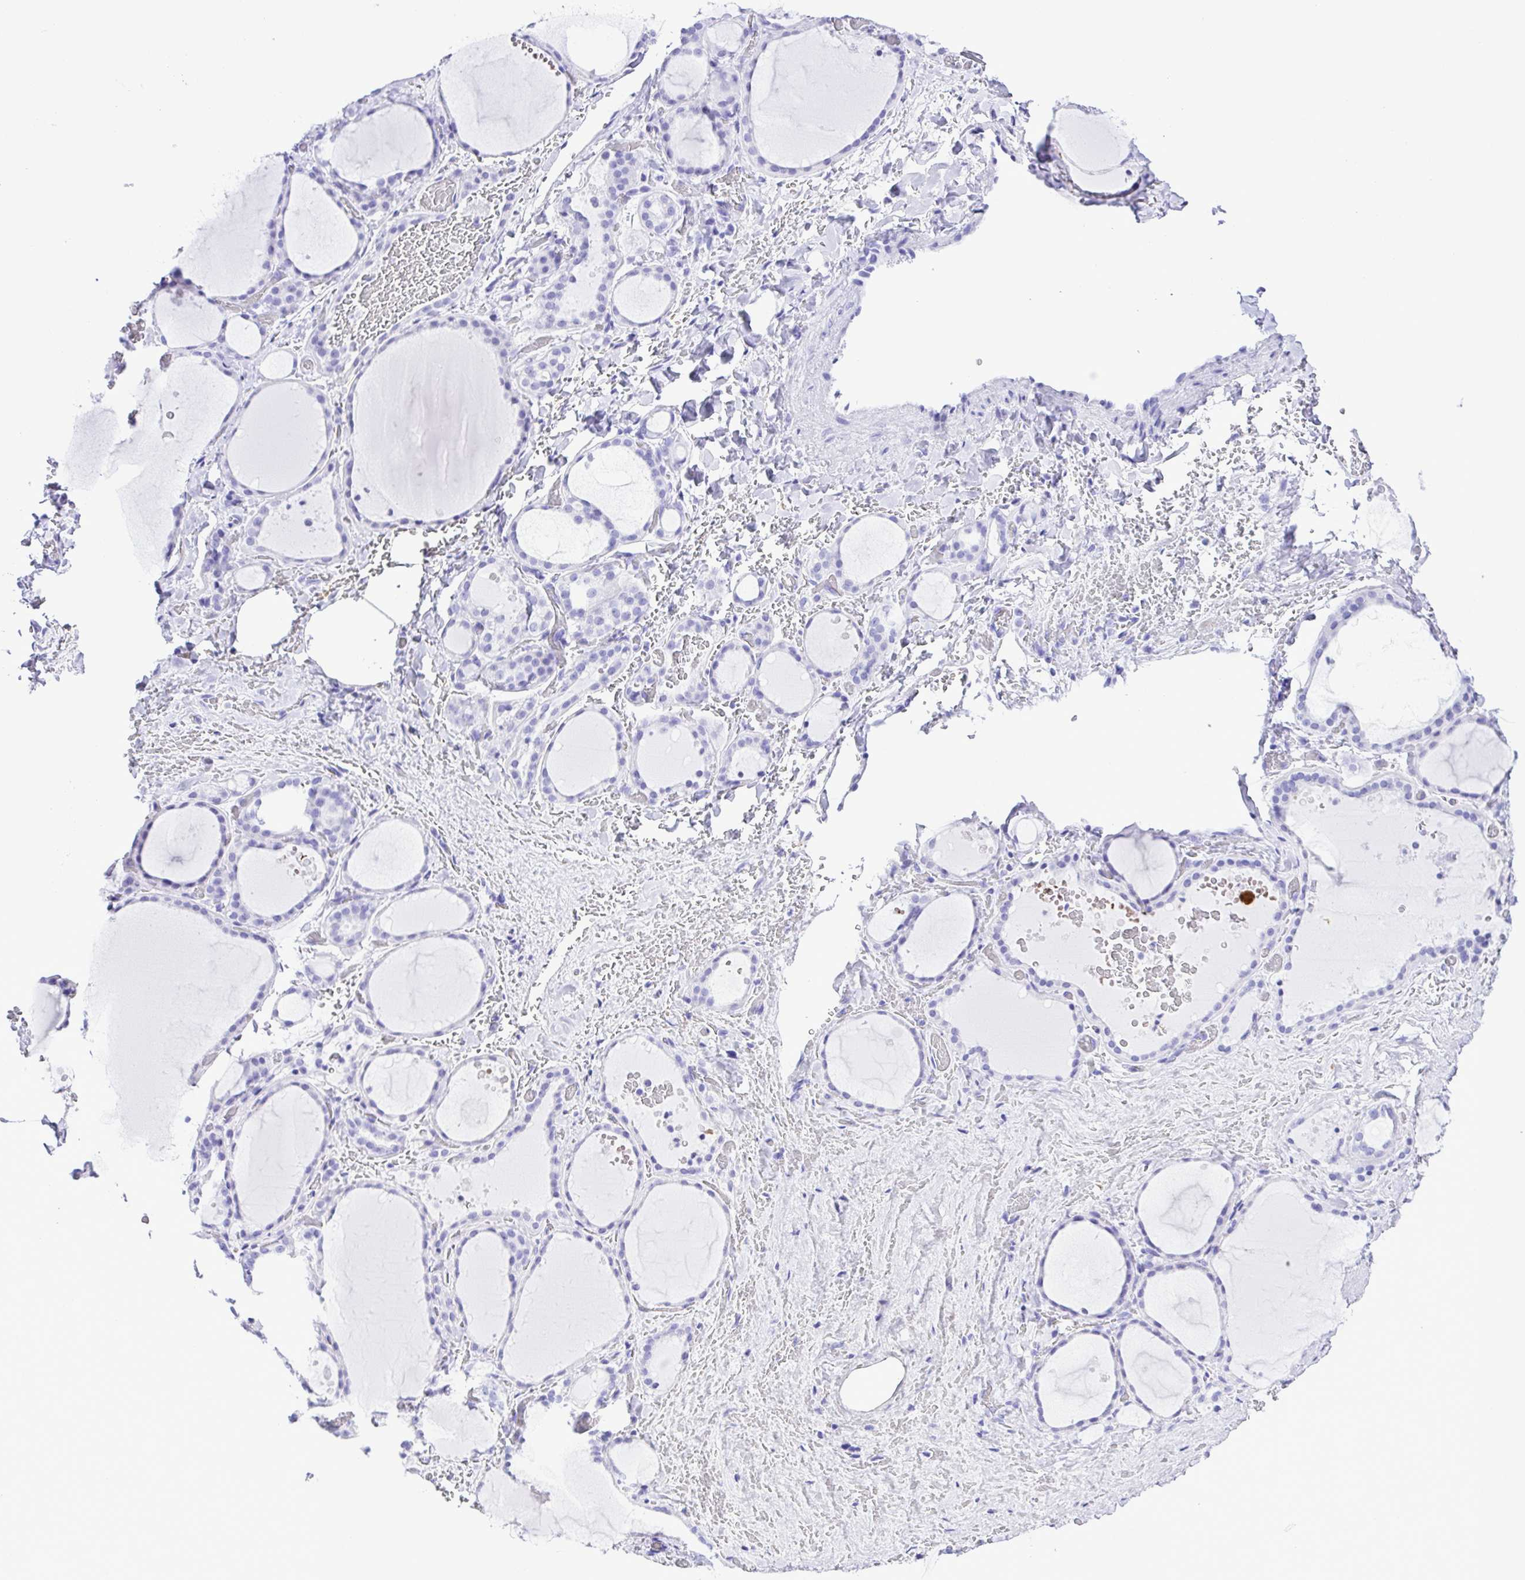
{"staining": {"intensity": "negative", "quantity": "none", "location": "none"}, "tissue": "thyroid gland", "cell_type": "Glandular cells", "image_type": "normal", "snomed": [{"axis": "morphology", "description": "Normal tissue, NOS"}, {"axis": "topography", "description": "Thyroid gland"}], "caption": "A histopathology image of thyroid gland stained for a protein displays no brown staining in glandular cells. The staining was performed using DAB to visualize the protein expression in brown, while the nuclei were stained in blue with hematoxylin (Magnification: 20x).", "gene": "SYT1", "patient": {"sex": "female", "age": 36}}